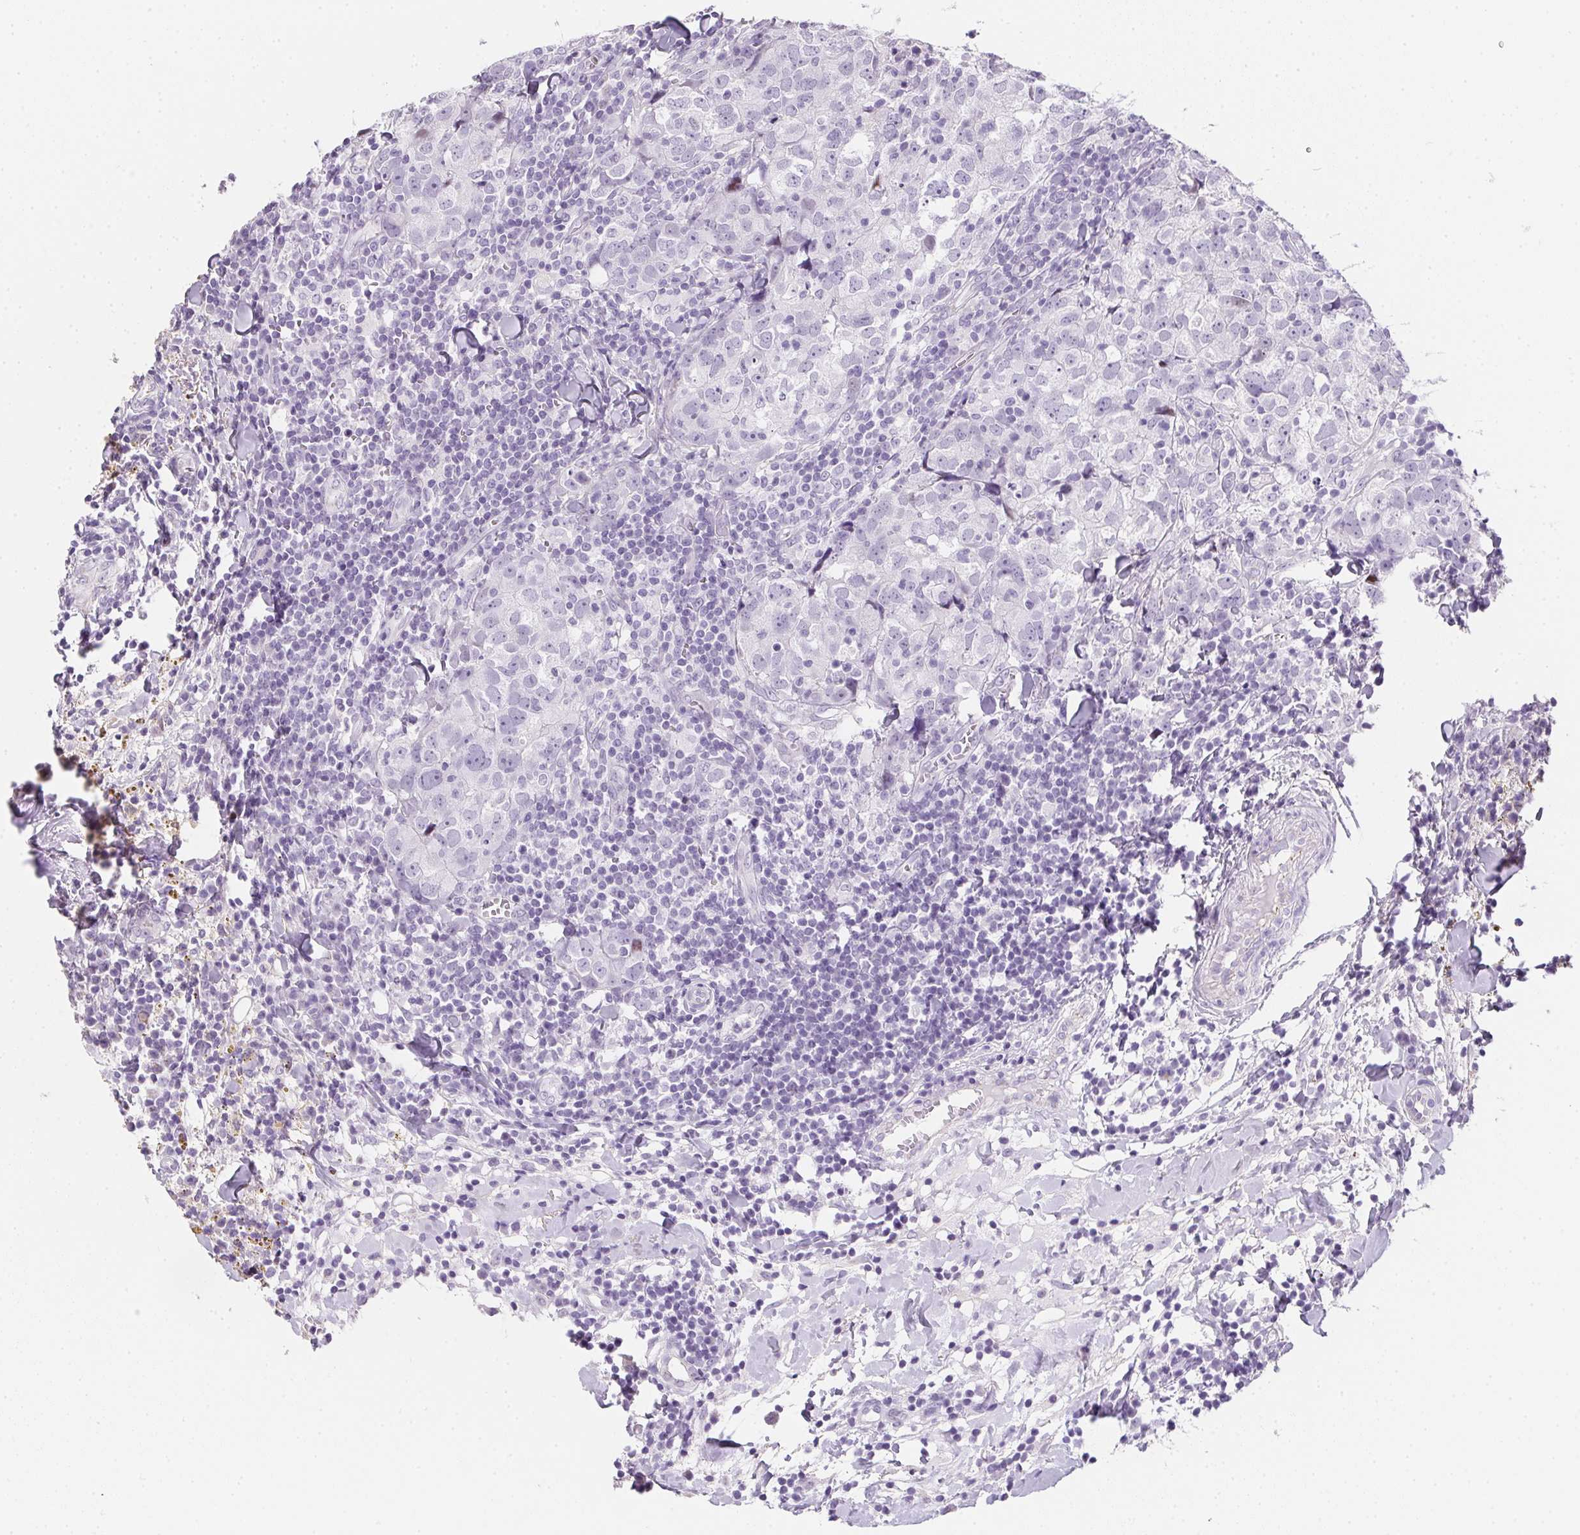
{"staining": {"intensity": "negative", "quantity": "none", "location": "none"}, "tissue": "breast cancer", "cell_type": "Tumor cells", "image_type": "cancer", "snomed": [{"axis": "morphology", "description": "Duct carcinoma"}, {"axis": "topography", "description": "Breast"}], "caption": "IHC histopathology image of human breast cancer stained for a protein (brown), which reveals no positivity in tumor cells. (DAB immunohistochemistry with hematoxylin counter stain).", "gene": "AQP5", "patient": {"sex": "female", "age": 30}}